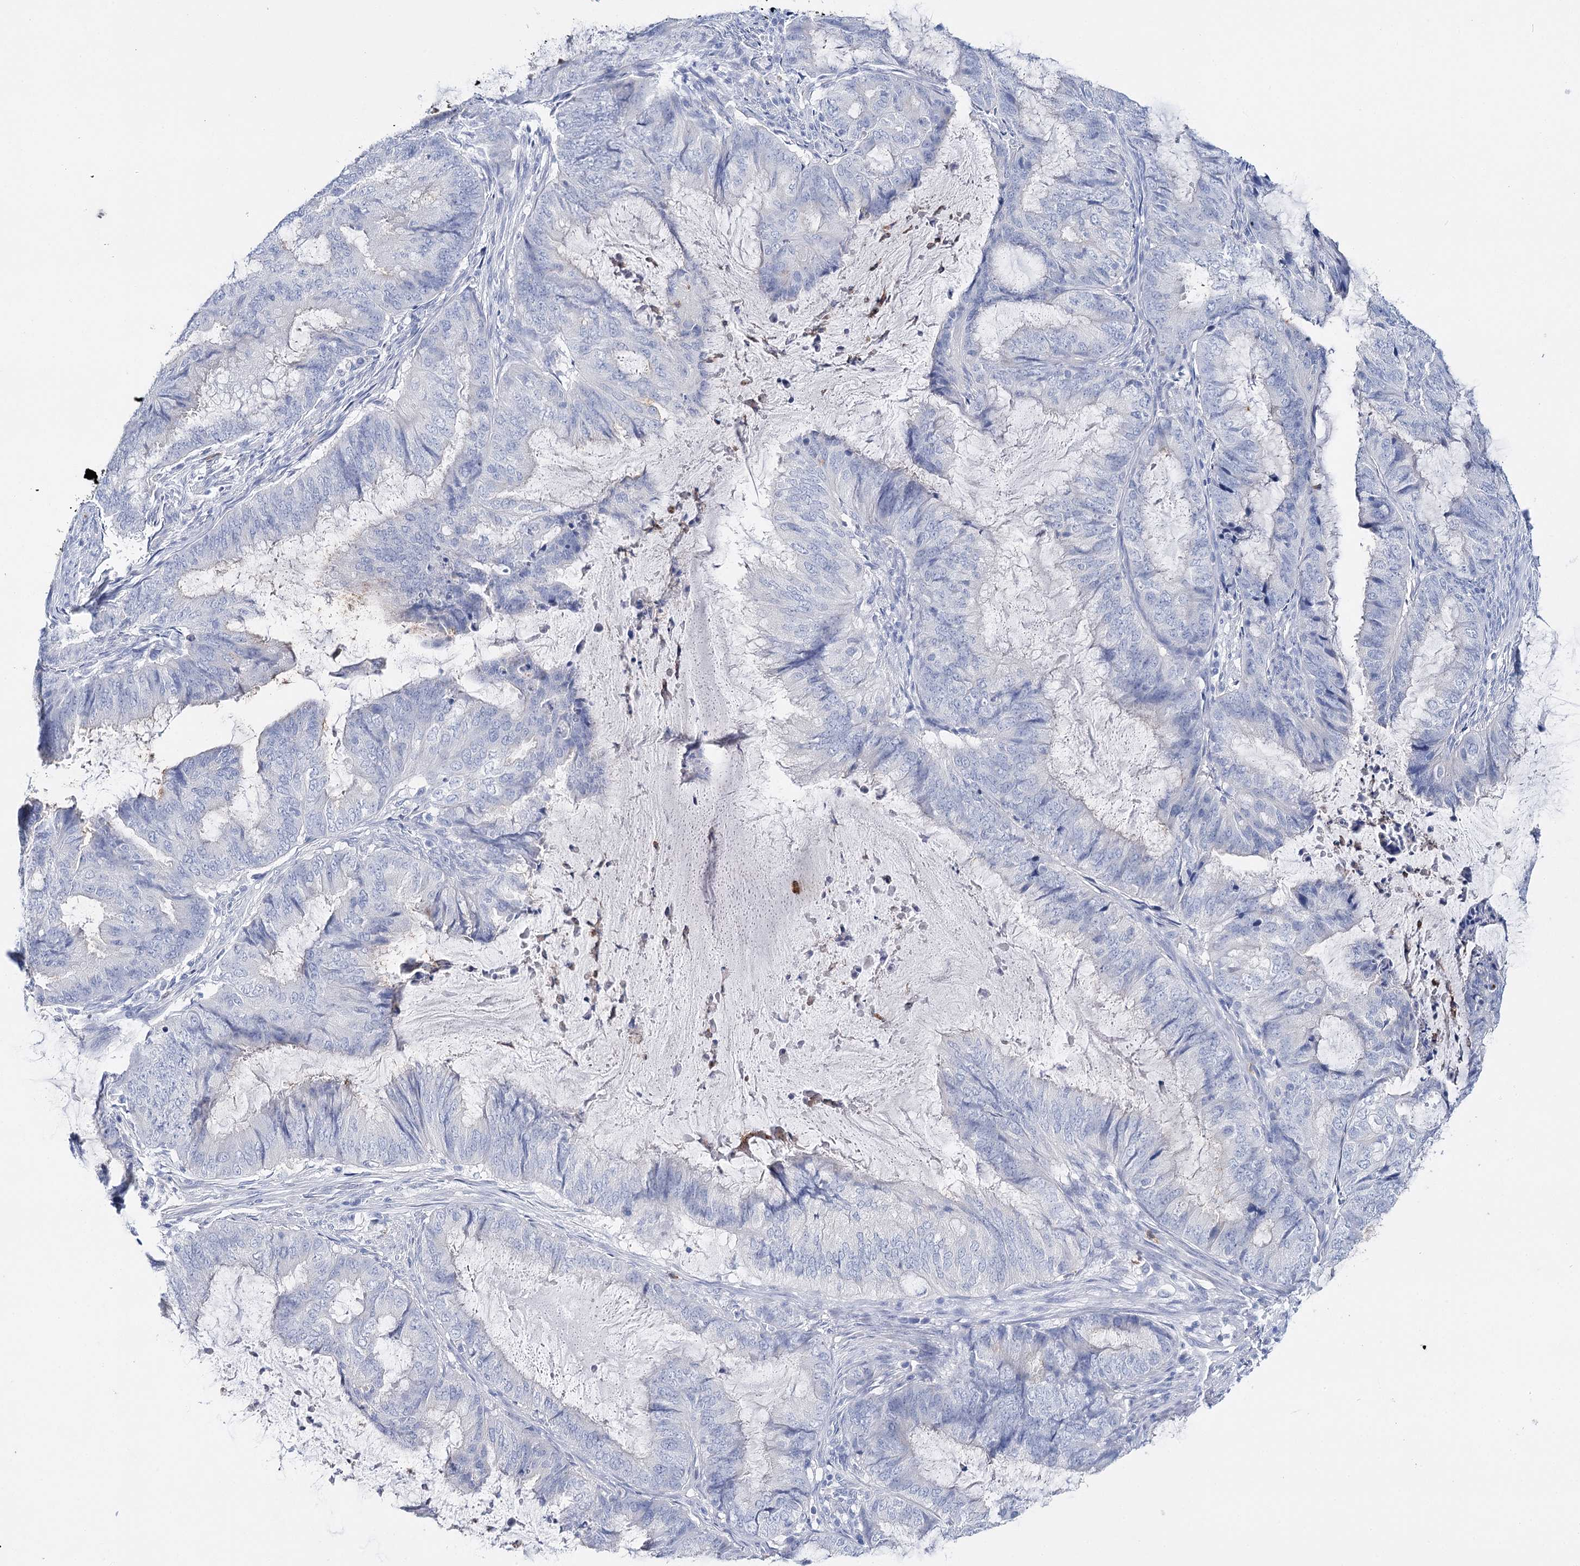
{"staining": {"intensity": "negative", "quantity": "none", "location": "none"}, "tissue": "endometrial cancer", "cell_type": "Tumor cells", "image_type": "cancer", "snomed": [{"axis": "morphology", "description": "Adenocarcinoma, NOS"}, {"axis": "topography", "description": "Endometrium"}], "caption": "IHC photomicrograph of neoplastic tissue: endometrial cancer stained with DAB shows no significant protein expression in tumor cells.", "gene": "CEACAM8", "patient": {"sex": "female", "age": 81}}